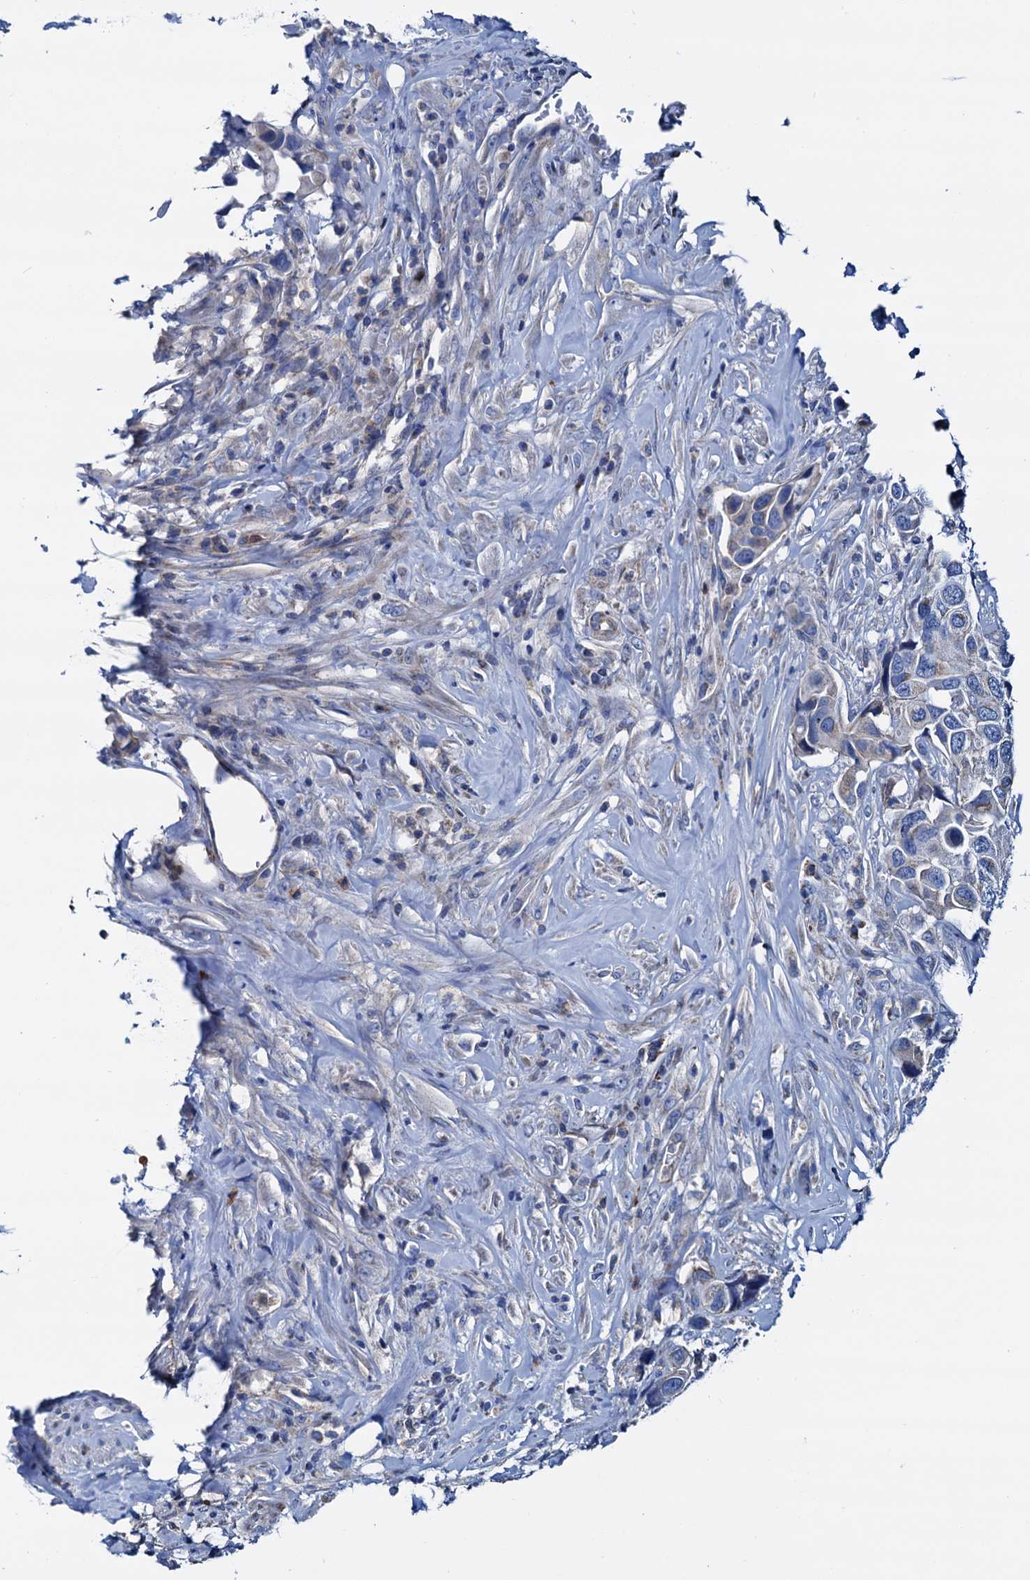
{"staining": {"intensity": "negative", "quantity": "none", "location": "none"}, "tissue": "urothelial cancer", "cell_type": "Tumor cells", "image_type": "cancer", "snomed": [{"axis": "morphology", "description": "Urothelial carcinoma, High grade"}, {"axis": "topography", "description": "Urinary bladder"}], "caption": "The photomicrograph reveals no staining of tumor cells in urothelial cancer.", "gene": "RASSF9", "patient": {"sex": "male", "age": 74}}